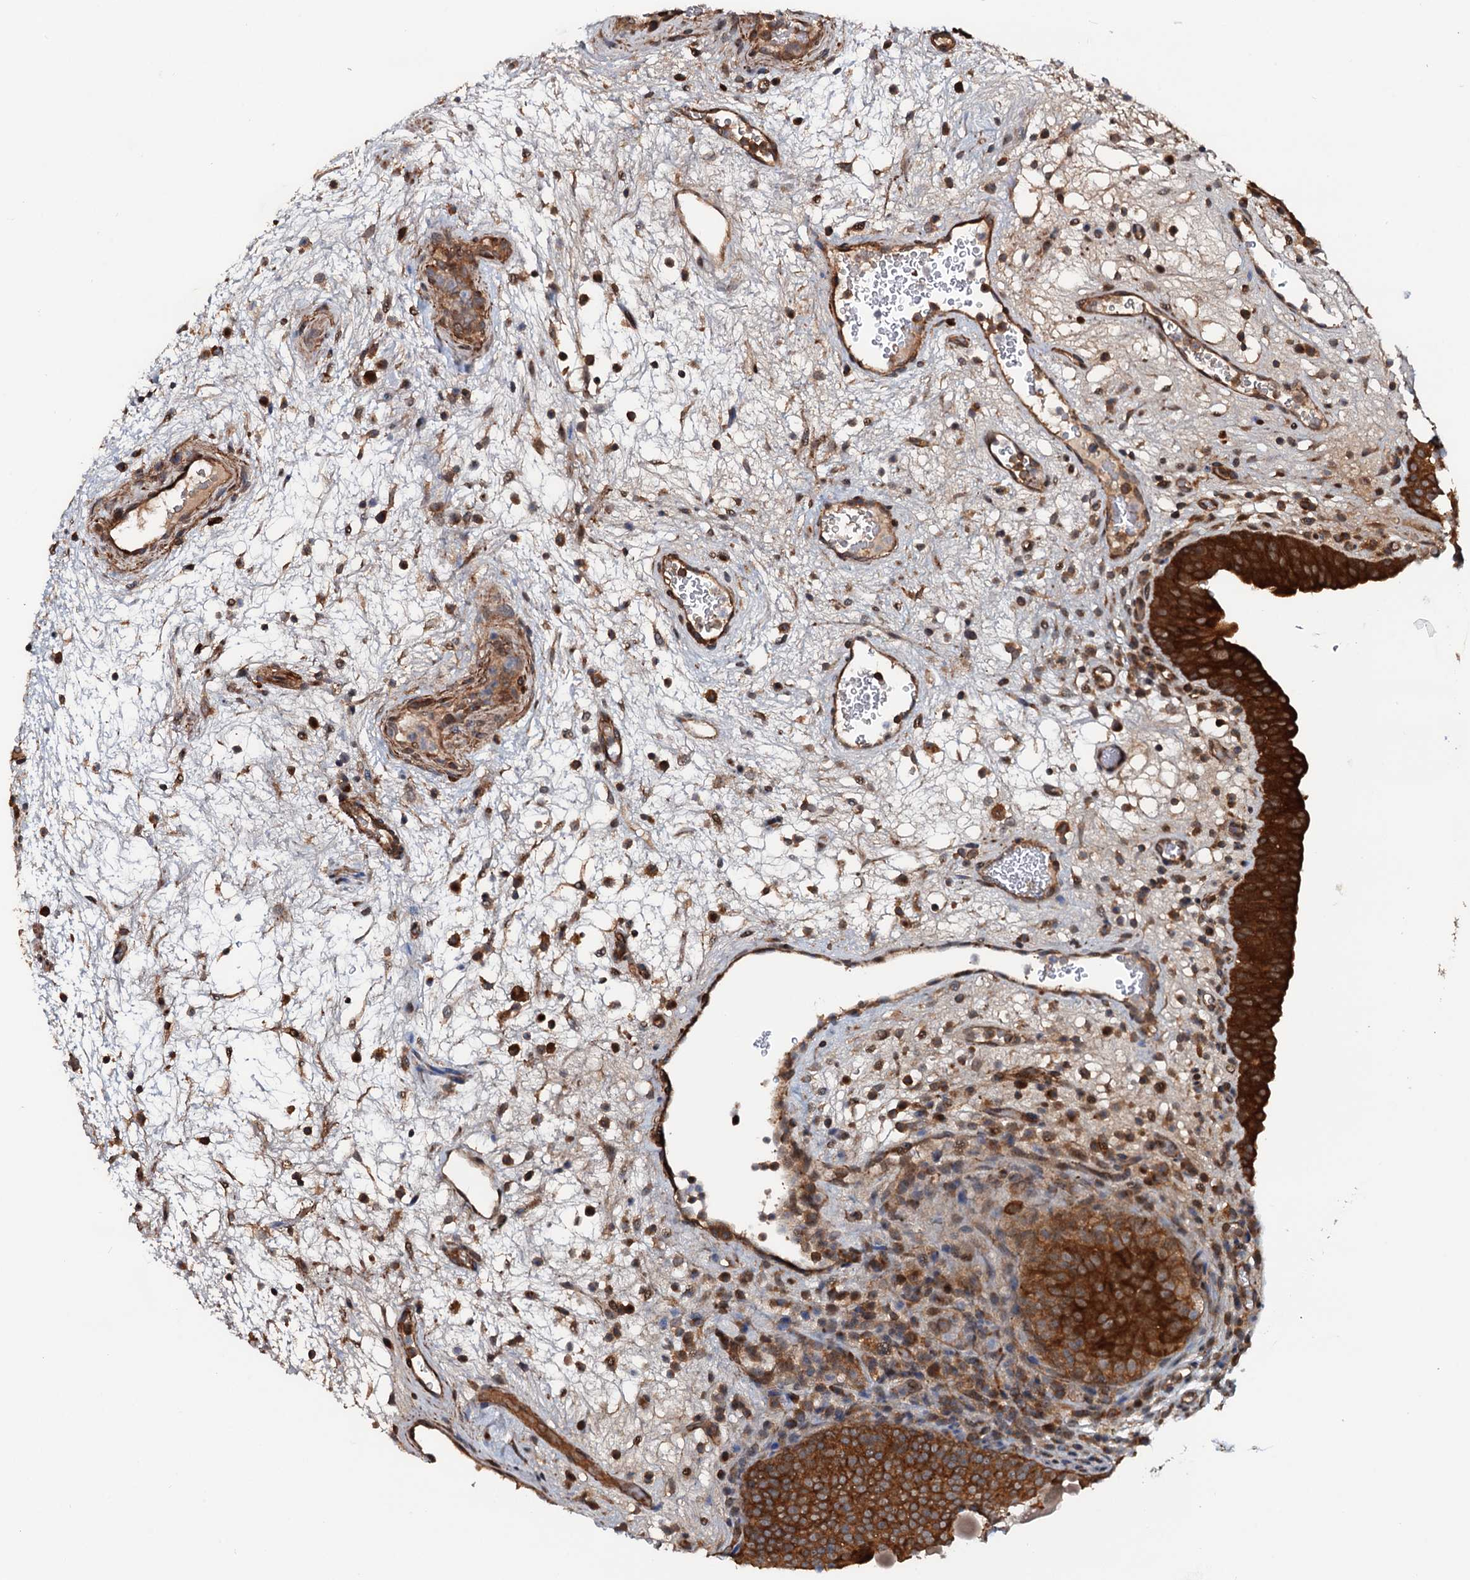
{"staining": {"intensity": "strong", "quantity": ">75%", "location": "cytoplasmic/membranous"}, "tissue": "urinary bladder", "cell_type": "Urothelial cells", "image_type": "normal", "snomed": [{"axis": "morphology", "description": "Normal tissue, NOS"}, {"axis": "topography", "description": "Urinary bladder"}], "caption": "Immunohistochemistry histopathology image of benign urinary bladder: urinary bladder stained using IHC shows high levels of strong protein expression localized specifically in the cytoplasmic/membranous of urothelial cells, appearing as a cytoplasmic/membranous brown color.", "gene": "AAGAB", "patient": {"sex": "male", "age": 71}}